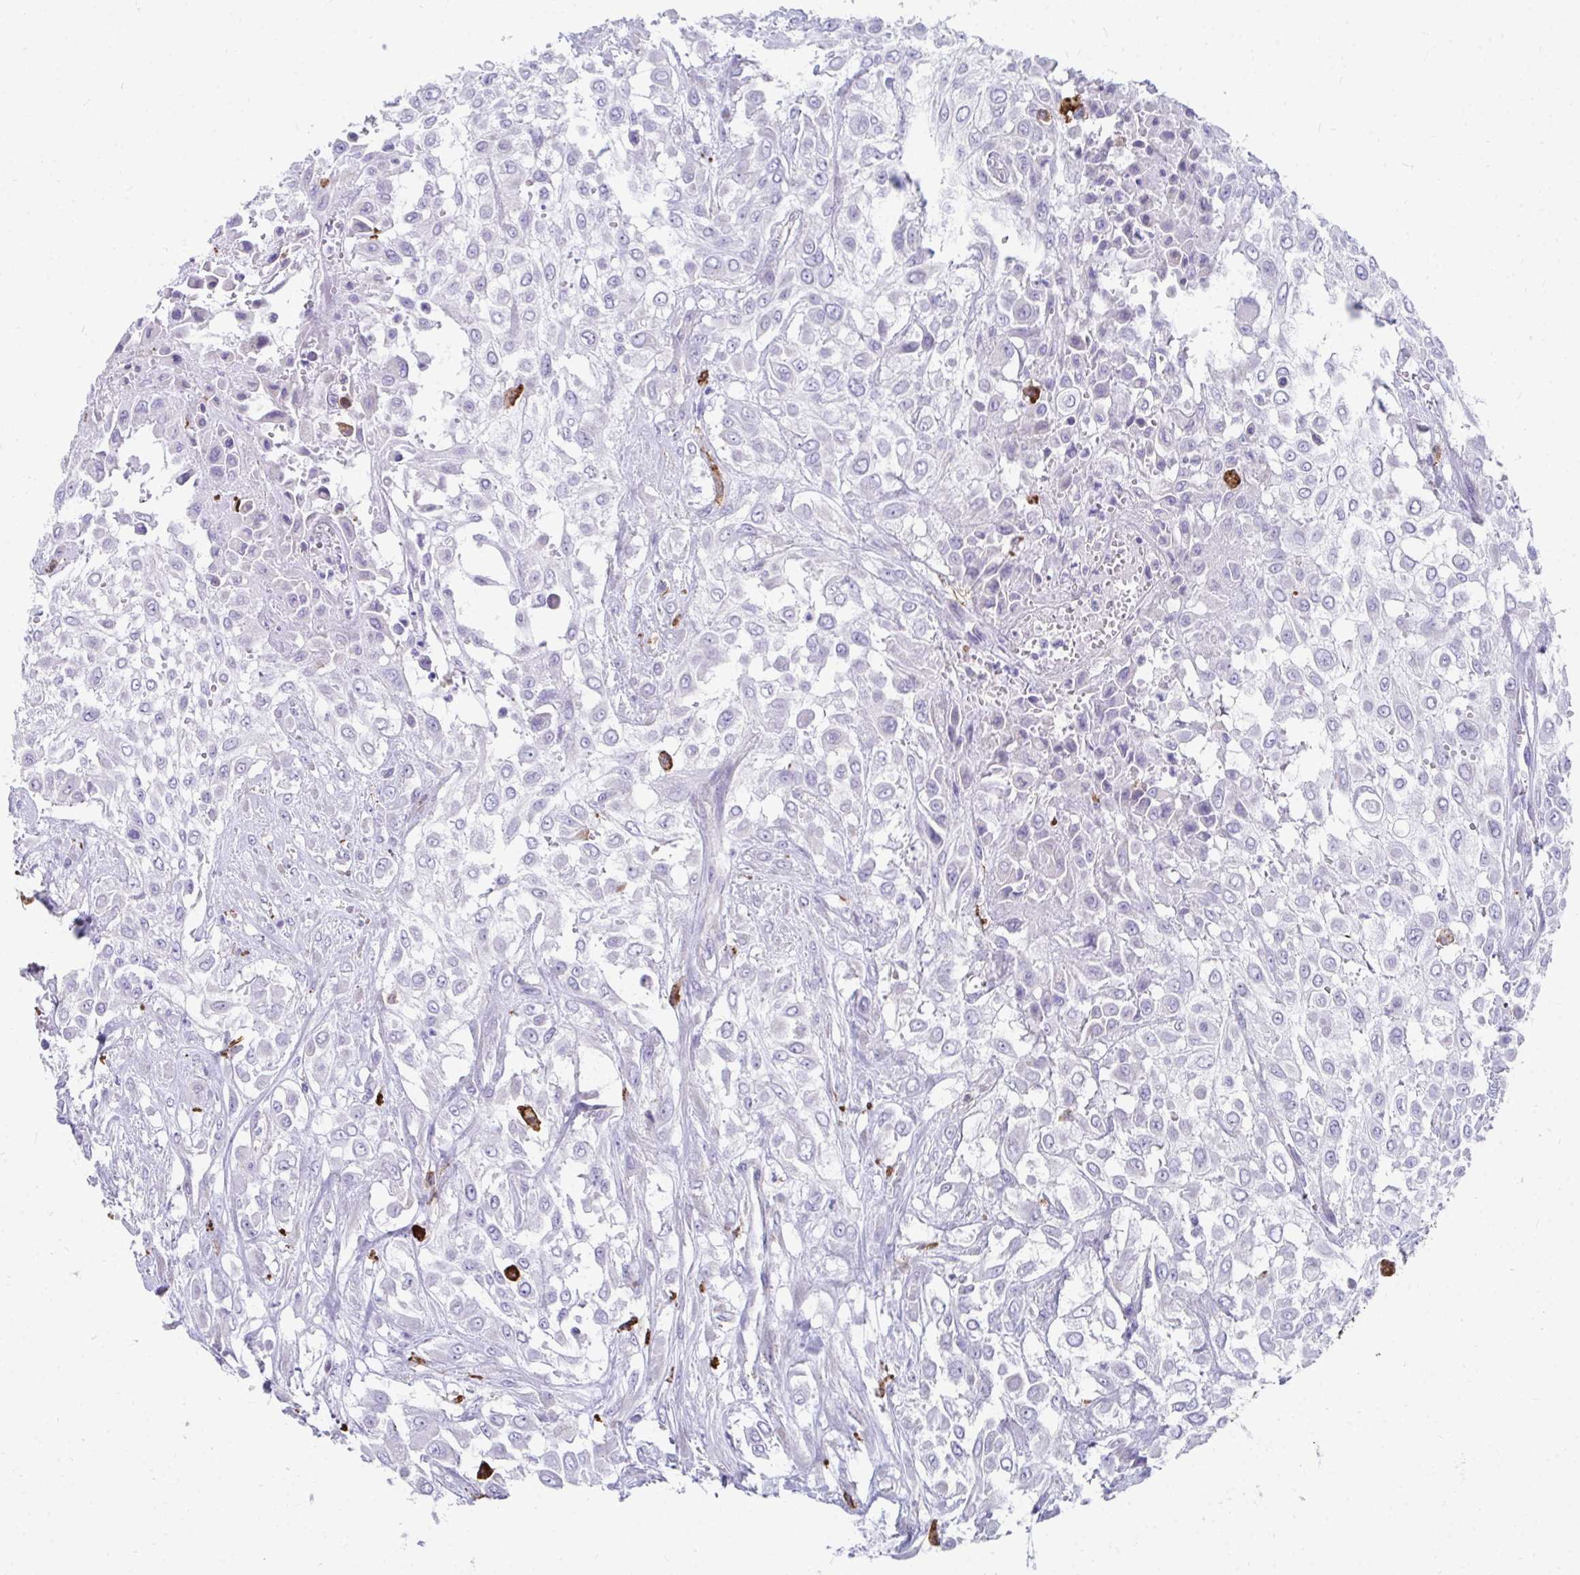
{"staining": {"intensity": "negative", "quantity": "none", "location": "none"}, "tissue": "urothelial cancer", "cell_type": "Tumor cells", "image_type": "cancer", "snomed": [{"axis": "morphology", "description": "Urothelial carcinoma, High grade"}, {"axis": "topography", "description": "Urinary bladder"}], "caption": "A micrograph of human urothelial cancer is negative for staining in tumor cells.", "gene": "CD163", "patient": {"sex": "male", "age": 57}}